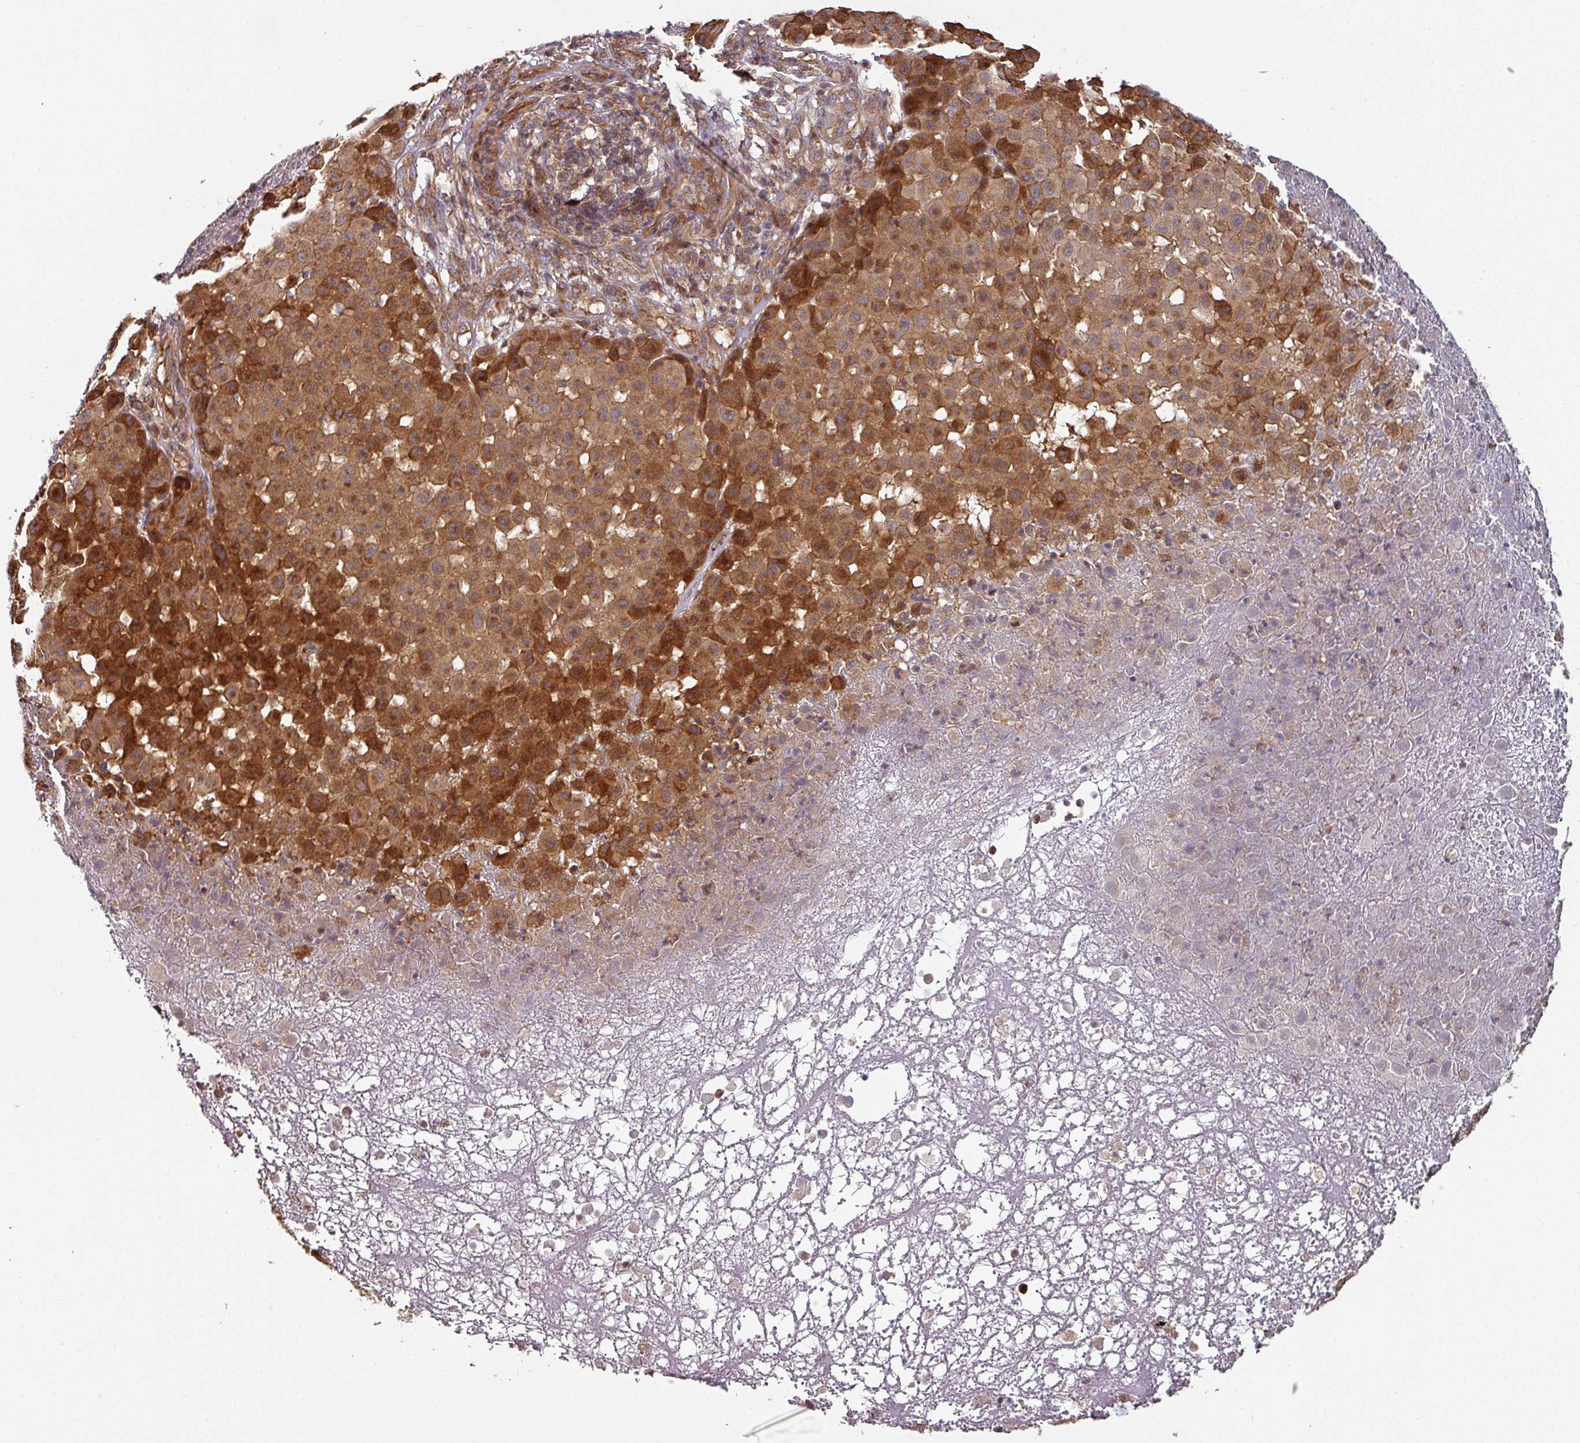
{"staining": {"intensity": "strong", "quantity": ">75%", "location": "cytoplasmic/membranous"}, "tissue": "melanoma", "cell_type": "Tumor cells", "image_type": "cancer", "snomed": [{"axis": "morphology", "description": "Malignant melanoma, NOS"}, {"axis": "topography", "description": "Skin"}], "caption": "The photomicrograph shows immunohistochemical staining of melanoma. There is strong cytoplasmic/membranous staining is appreciated in about >75% of tumor cells.", "gene": "SIK1", "patient": {"sex": "male", "age": 73}}